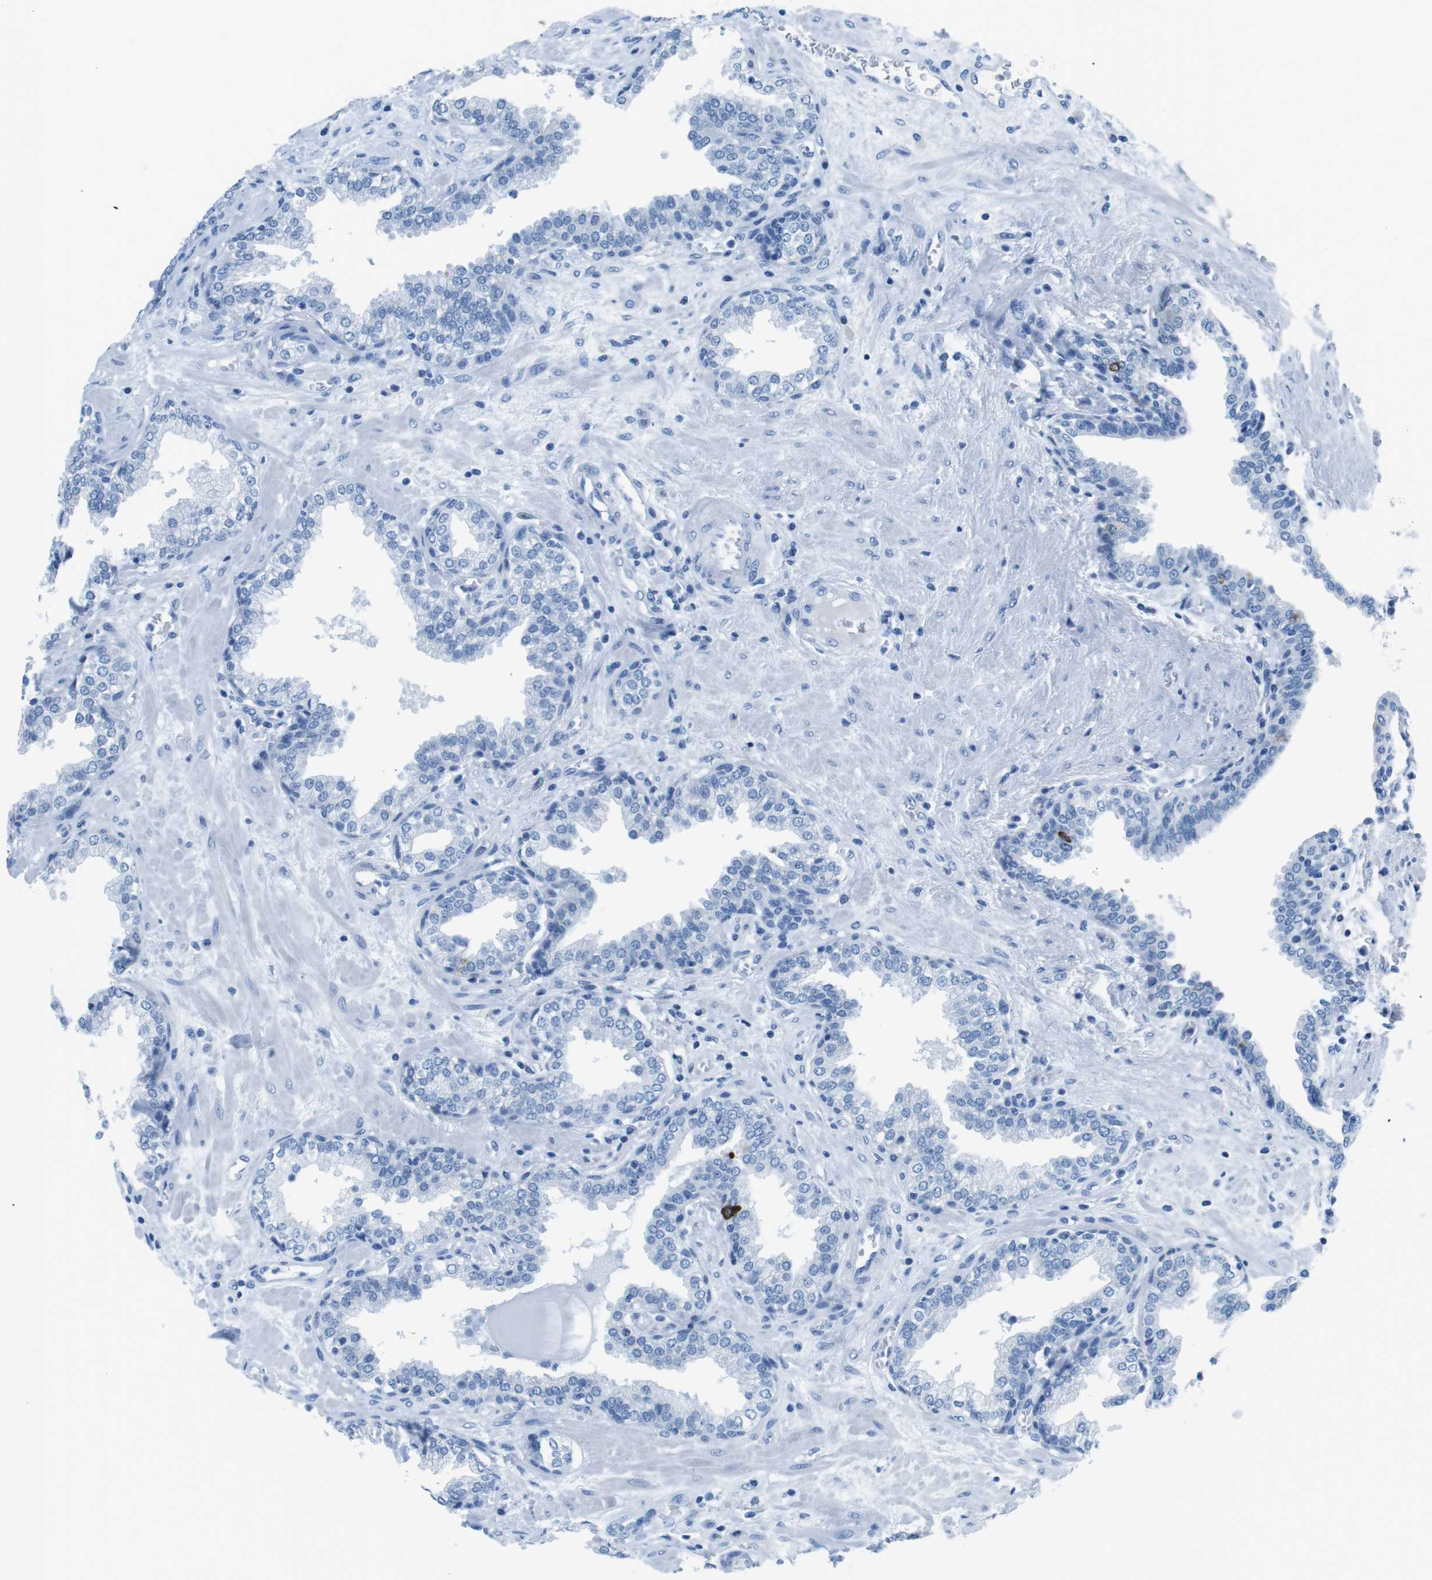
{"staining": {"intensity": "negative", "quantity": "none", "location": "none"}, "tissue": "prostate", "cell_type": "Glandular cells", "image_type": "normal", "snomed": [{"axis": "morphology", "description": "Normal tissue, NOS"}, {"axis": "topography", "description": "Prostate"}], "caption": "DAB (3,3'-diaminobenzidine) immunohistochemical staining of unremarkable human prostate shows no significant expression in glandular cells.", "gene": "MUC2", "patient": {"sex": "male", "age": 51}}